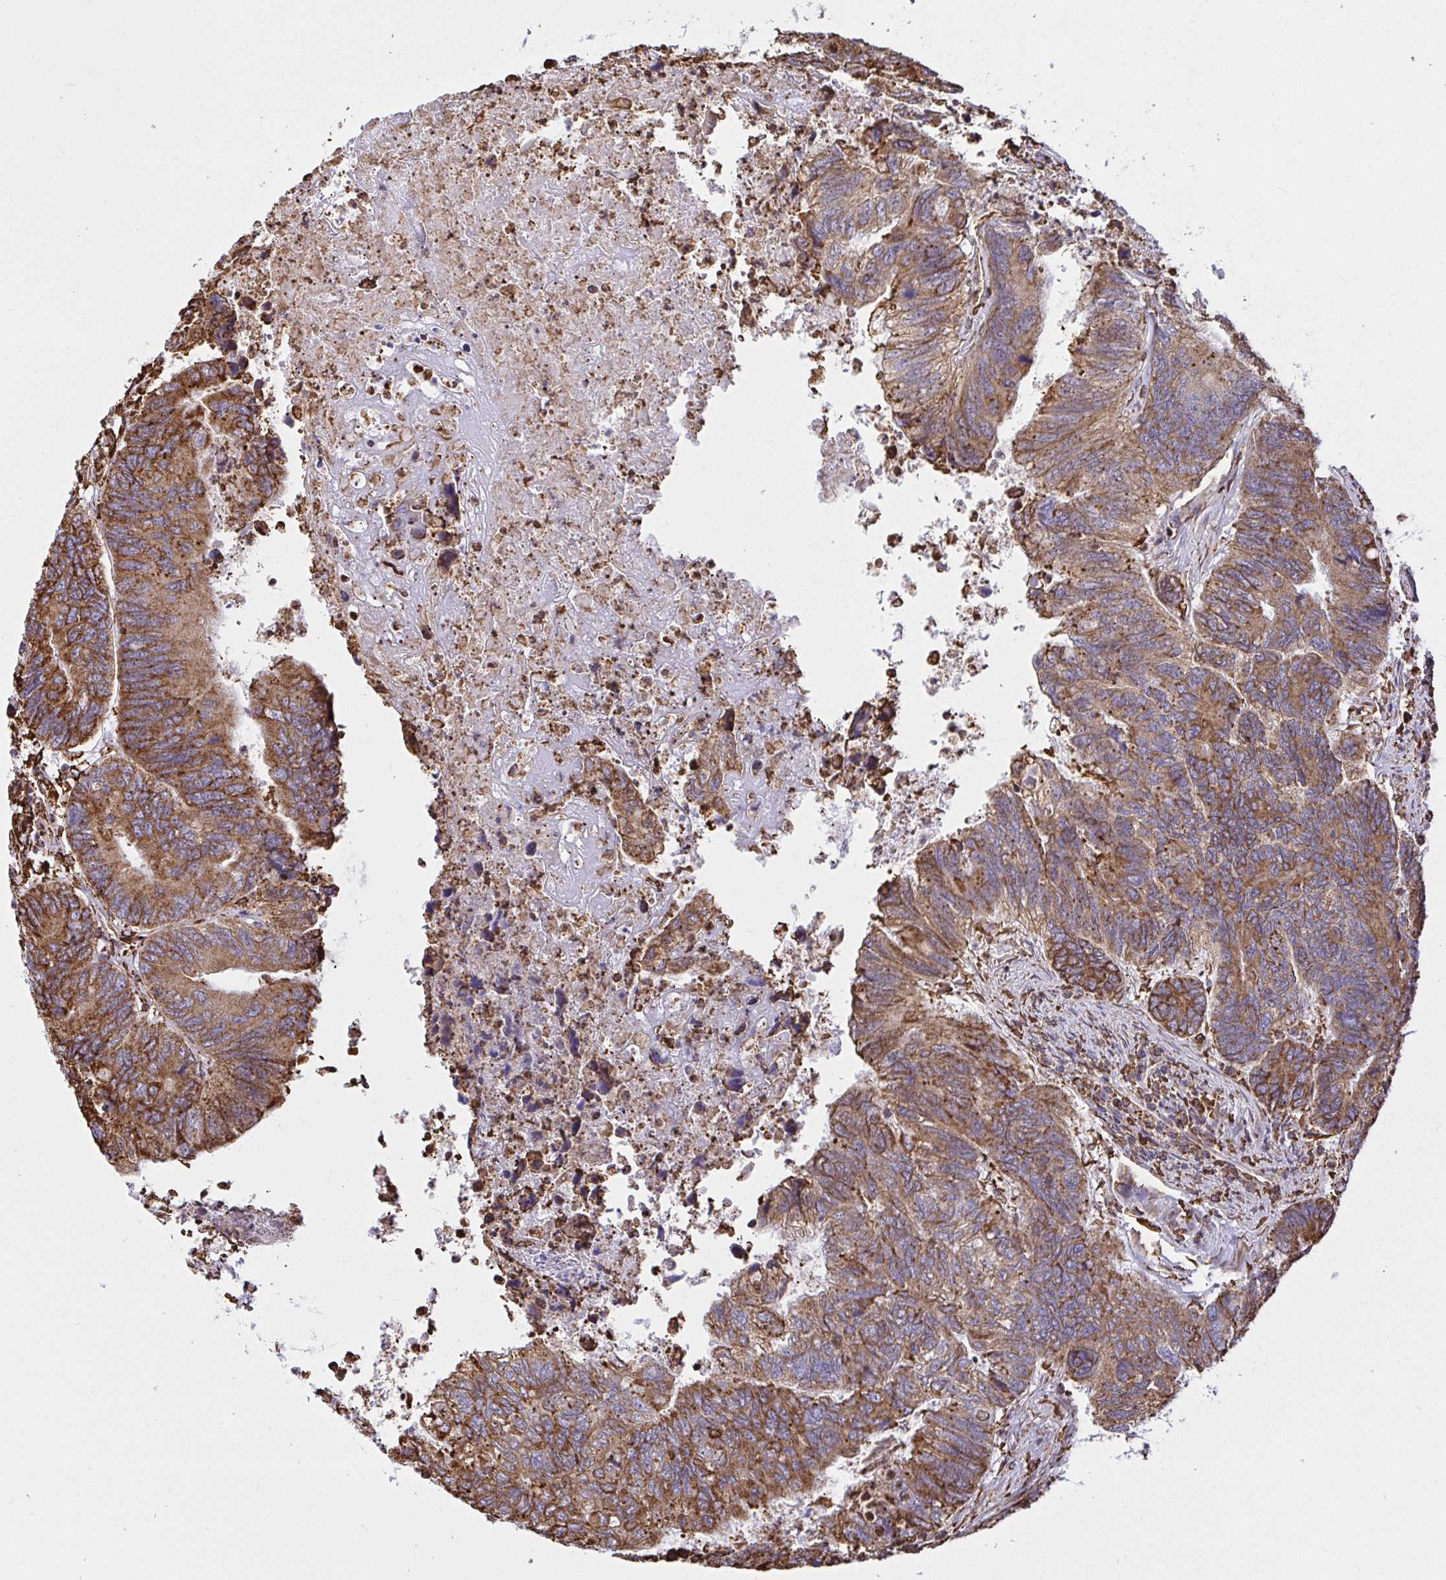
{"staining": {"intensity": "moderate", "quantity": ">75%", "location": "cytoplasmic/membranous"}, "tissue": "colorectal cancer", "cell_type": "Tumor cells", "image_type": "cancer", "snomed": [{"axis": "morphology", "description": "Adenocarcinoma, NOS"}, {"axis": "topography", "description": "Colon"}], "caption": "Tumor cells reveal medium levels of moderate cytoplasmic/membranous expression in approximately >75% of cells in human colorectal adenocarcinoma.", "gene": "CLGN", "patient": {"sex": "female", "age": 67}}